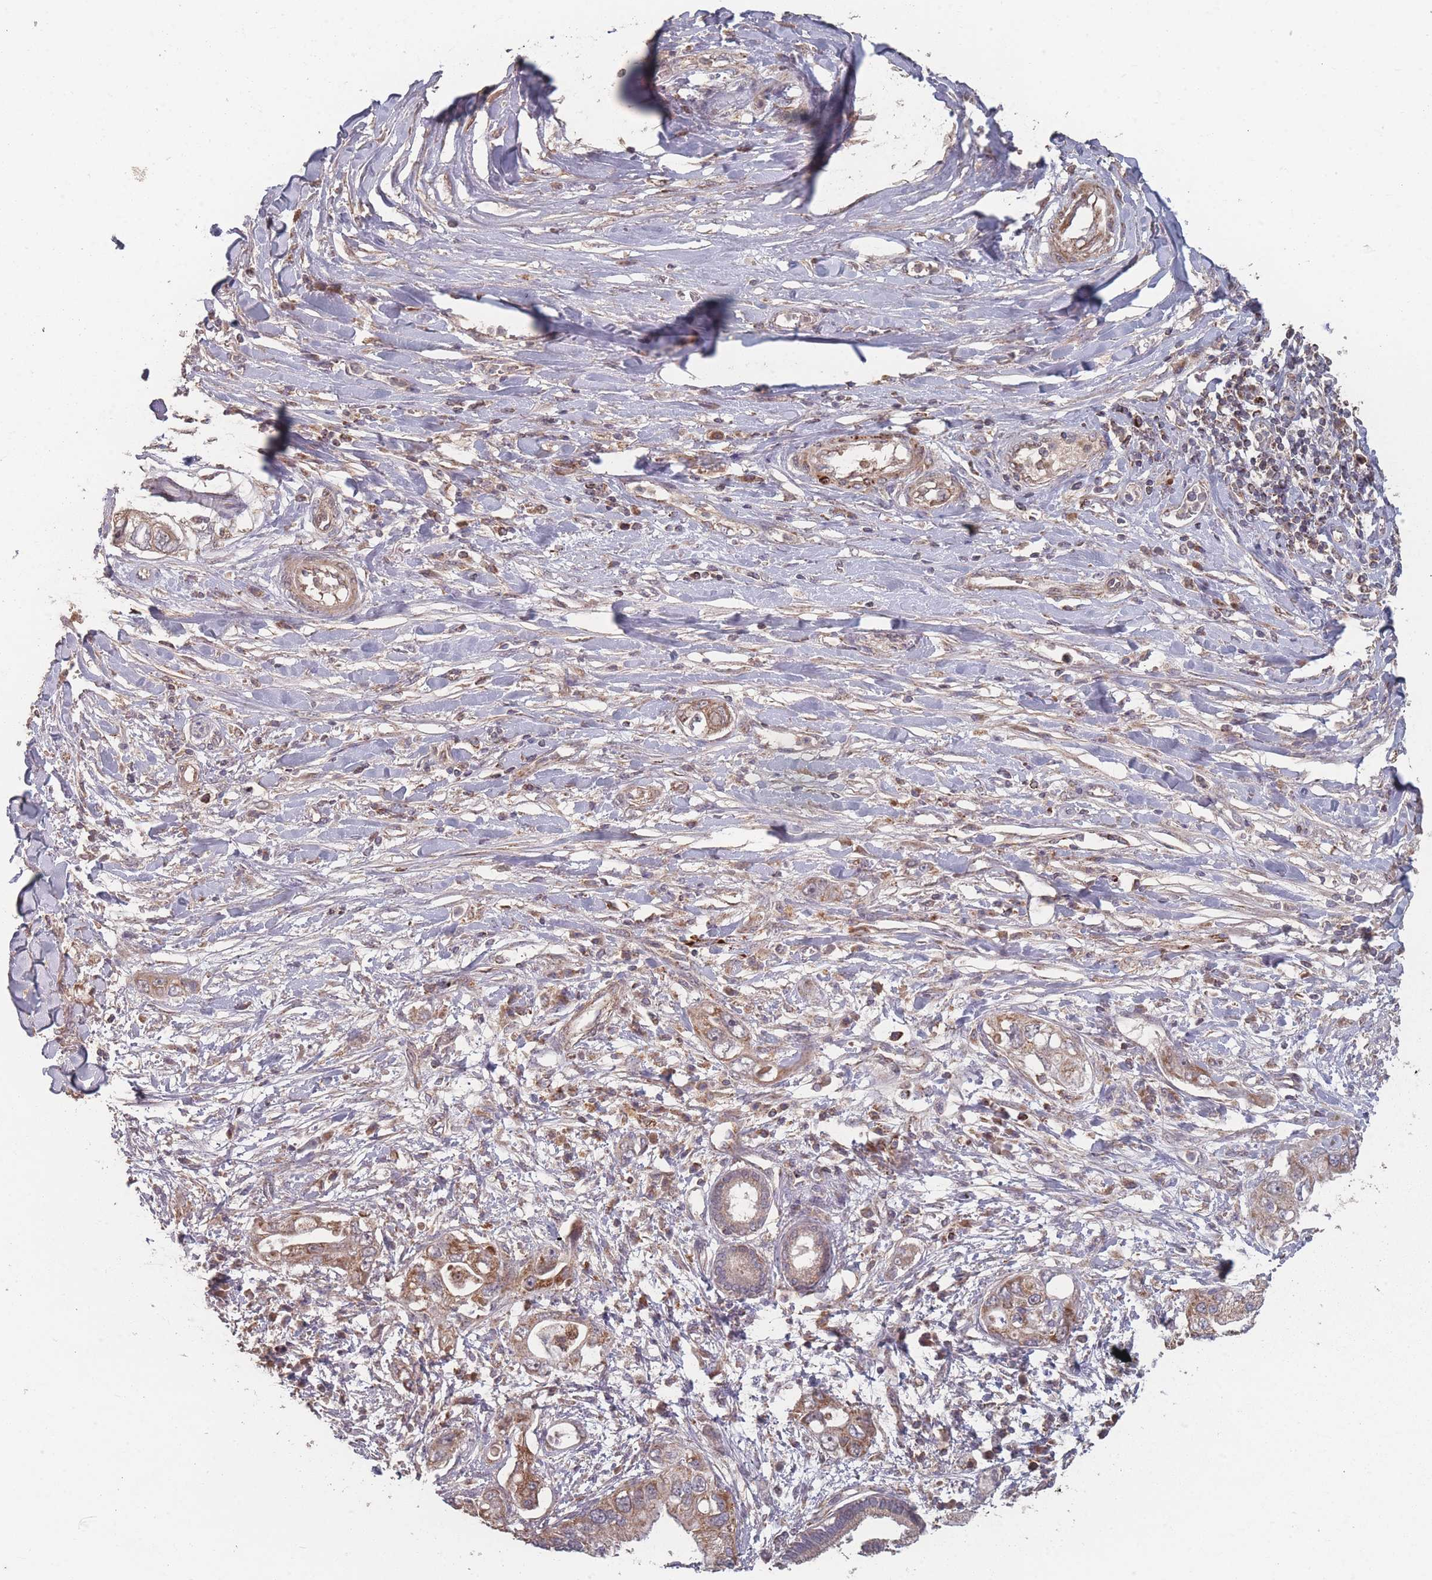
{"staining": {"intensity": "moderate", "quantity": ">75%", "location": "cytoplasmic/membranous"}, "tissue": "pancreatic cancer", "cell_type": "Tumor cells", "image_type": "cancer", "snomed": [{"axis": "morphology", "description": "Inflammation, NOS"}, {"axis": "morphology", "description": "Adenocarcinoma, NOS"}, {"axis": "topography", "description": "Pancreas"}], "caption": "Brown immunohistochemical staining in human pancreatic adenocarcinoma displays moderate cytoplasmic/membranous expression in about >75% of tumor cells. (Brightfield microscopy of DAB IHC at high magnification).", "gene": "LYRM7", "patient": {"sex": "female", "age": 56}}